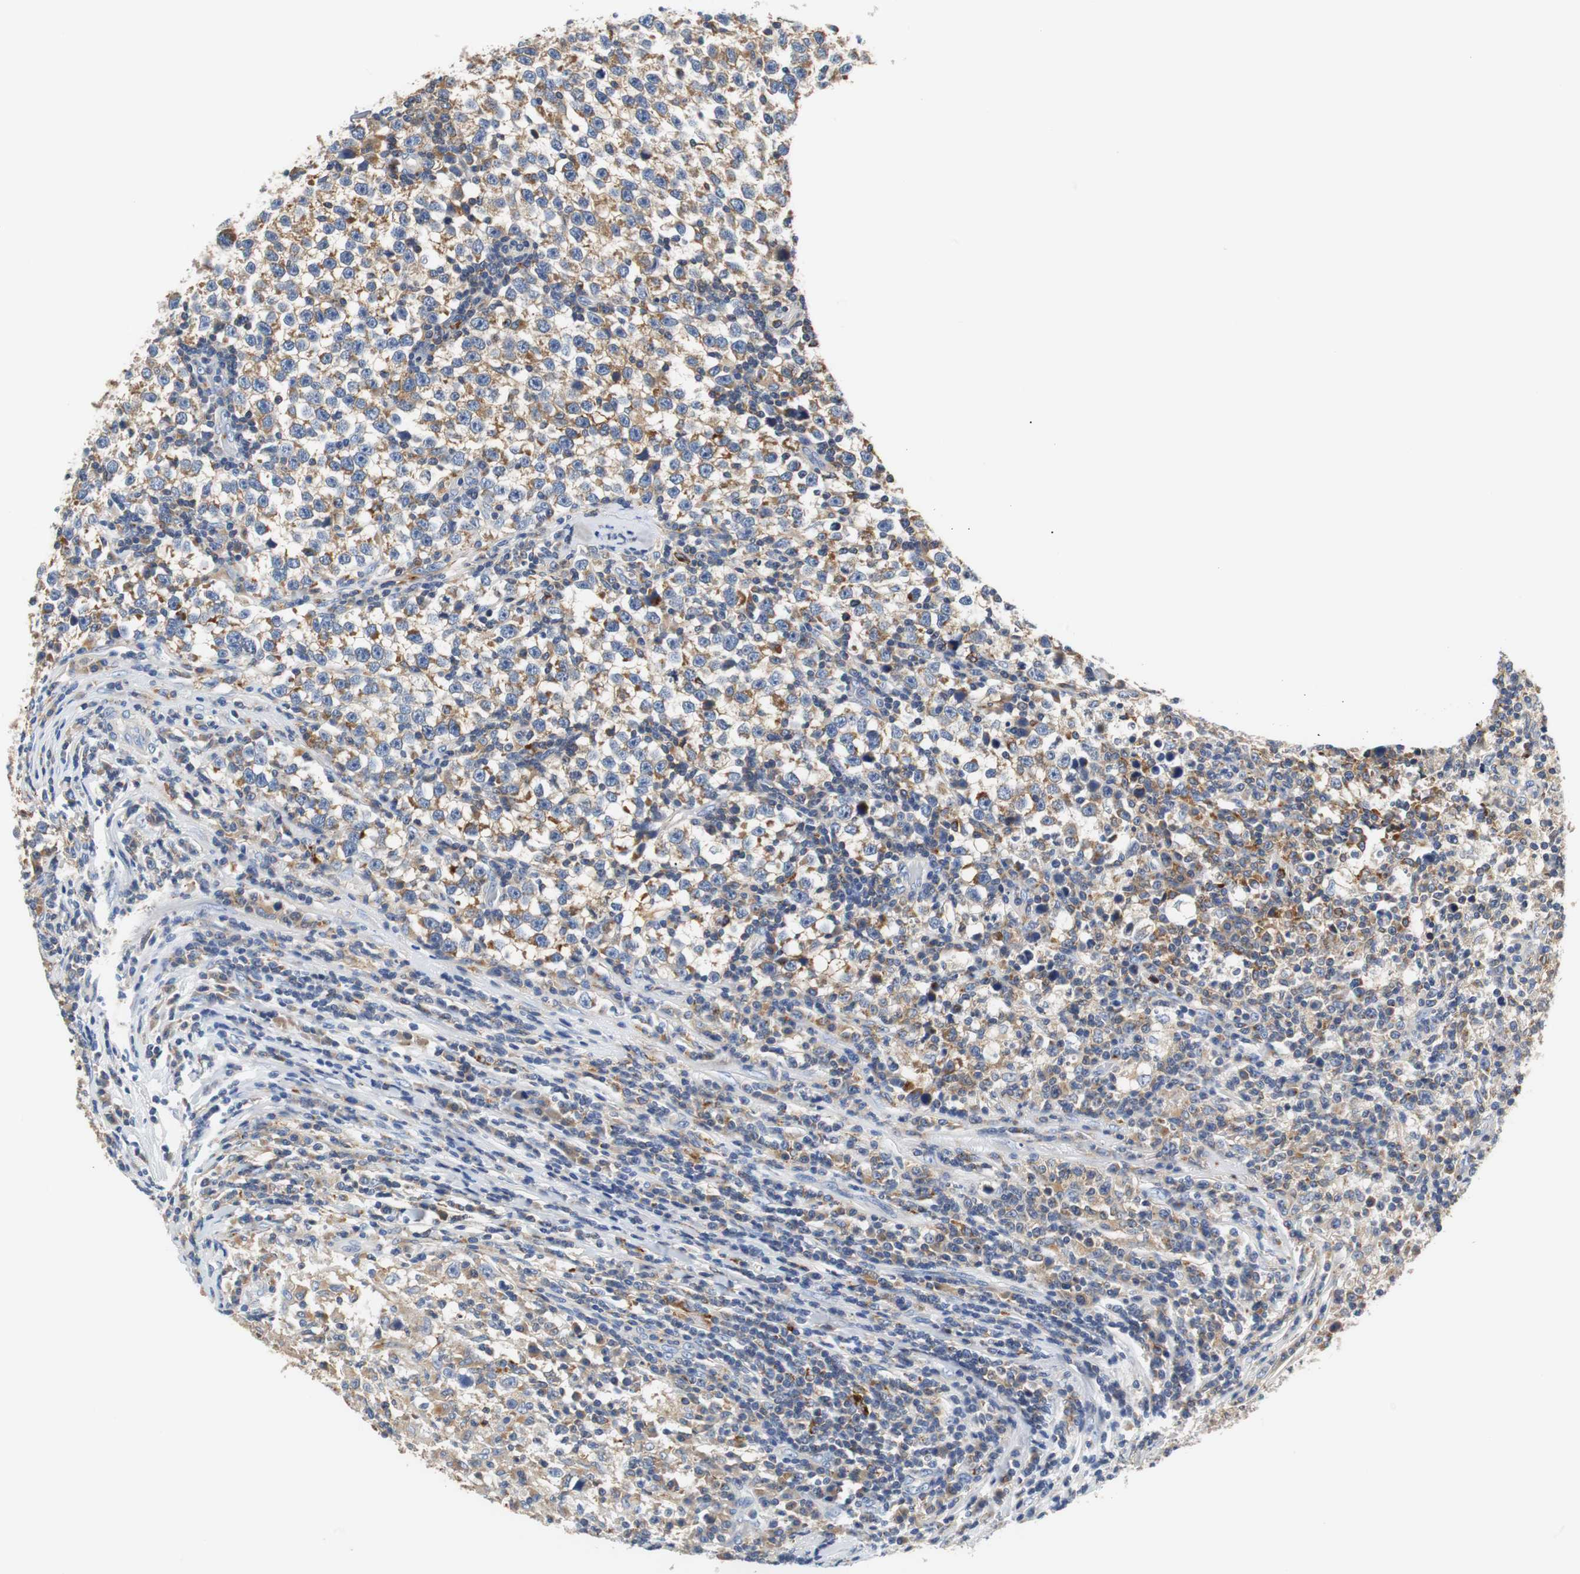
{"staining": {"intensity": "moderate", "quantity": ">75%", "location": "cytoplasmic/membranous"}, "tissue": "testis cancer", "cell_type": "Tumor cells", "image_type": "cancer", "snomed": [{"axis": "morphology", "description": "Seminoma, NOS"}, {"axis": "topography", "description": "Testis"}], "caption": "Moderate cytoplasmic/membranous protein positivity is present in approximately >75% of tumor cells in testis cancer.", "gene": "VAMP8", "patient": {"sex": "male", "age": 43}}